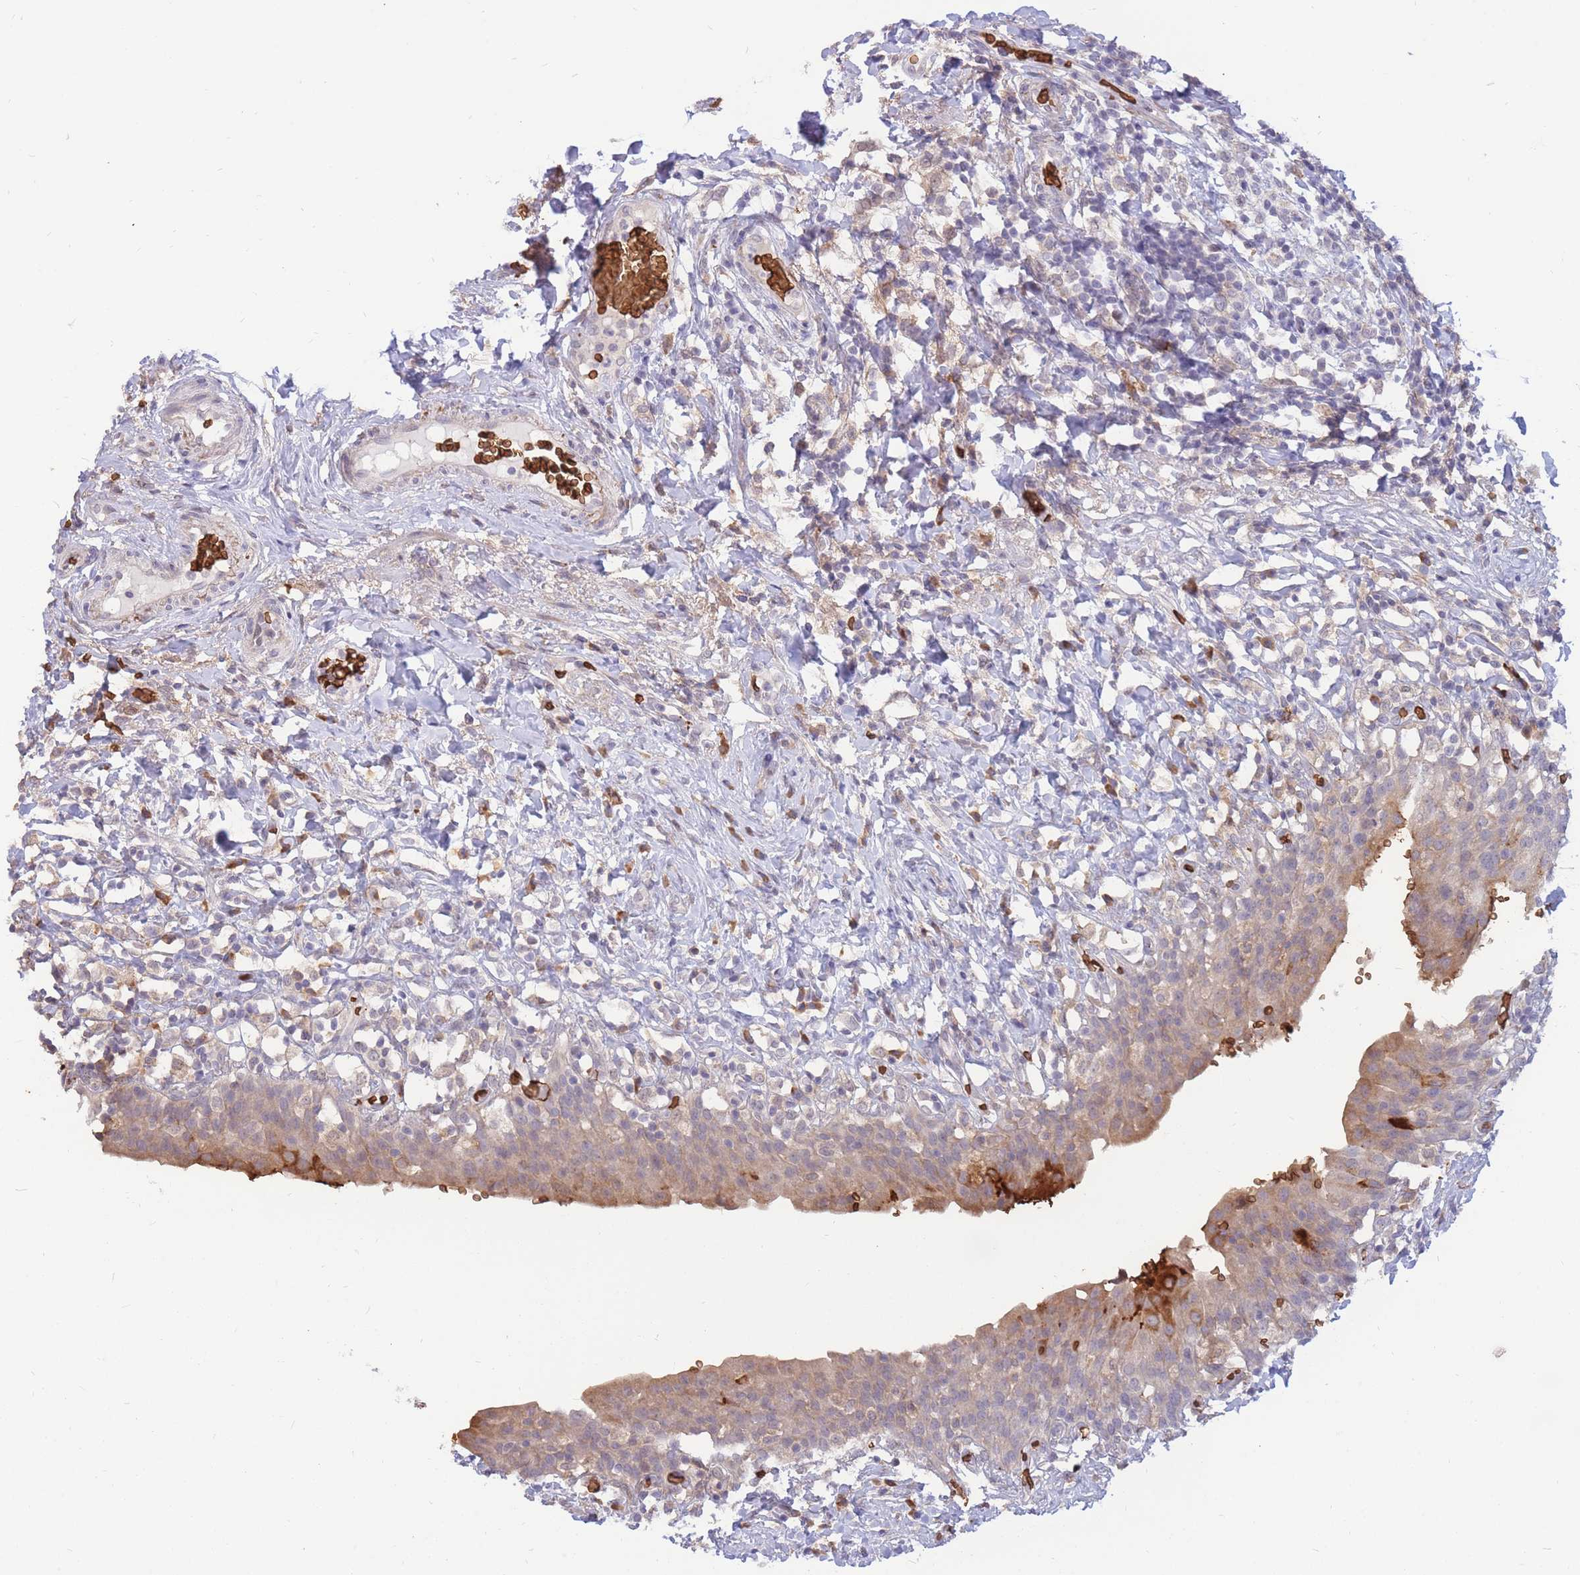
{"staining": {"intensity": "moderate", "quantity": "<25%", "location": "cytoplasmic/membranous"}, "tissue": "urinary bladder", "cell_type": "Urothelial cells", "image_type": "normal", "snomed": [{"axis": "morphology", "description": "Normal tissue, NOS"}, {"axis": "morphology", "description": "Inflammation, NOS"}, {"axis": "topography", "description": "Urinary bladder"}], "caption": "DAB (3,3'-diaminobenzidine) immunohistochemical staining of normal human urinary bladder shows moderate cytoplasmic/membranous protein expression in about <25% of urothelial cells.", "gene": "ATP10D", "patient": {"sex": "male", "age": 64}}